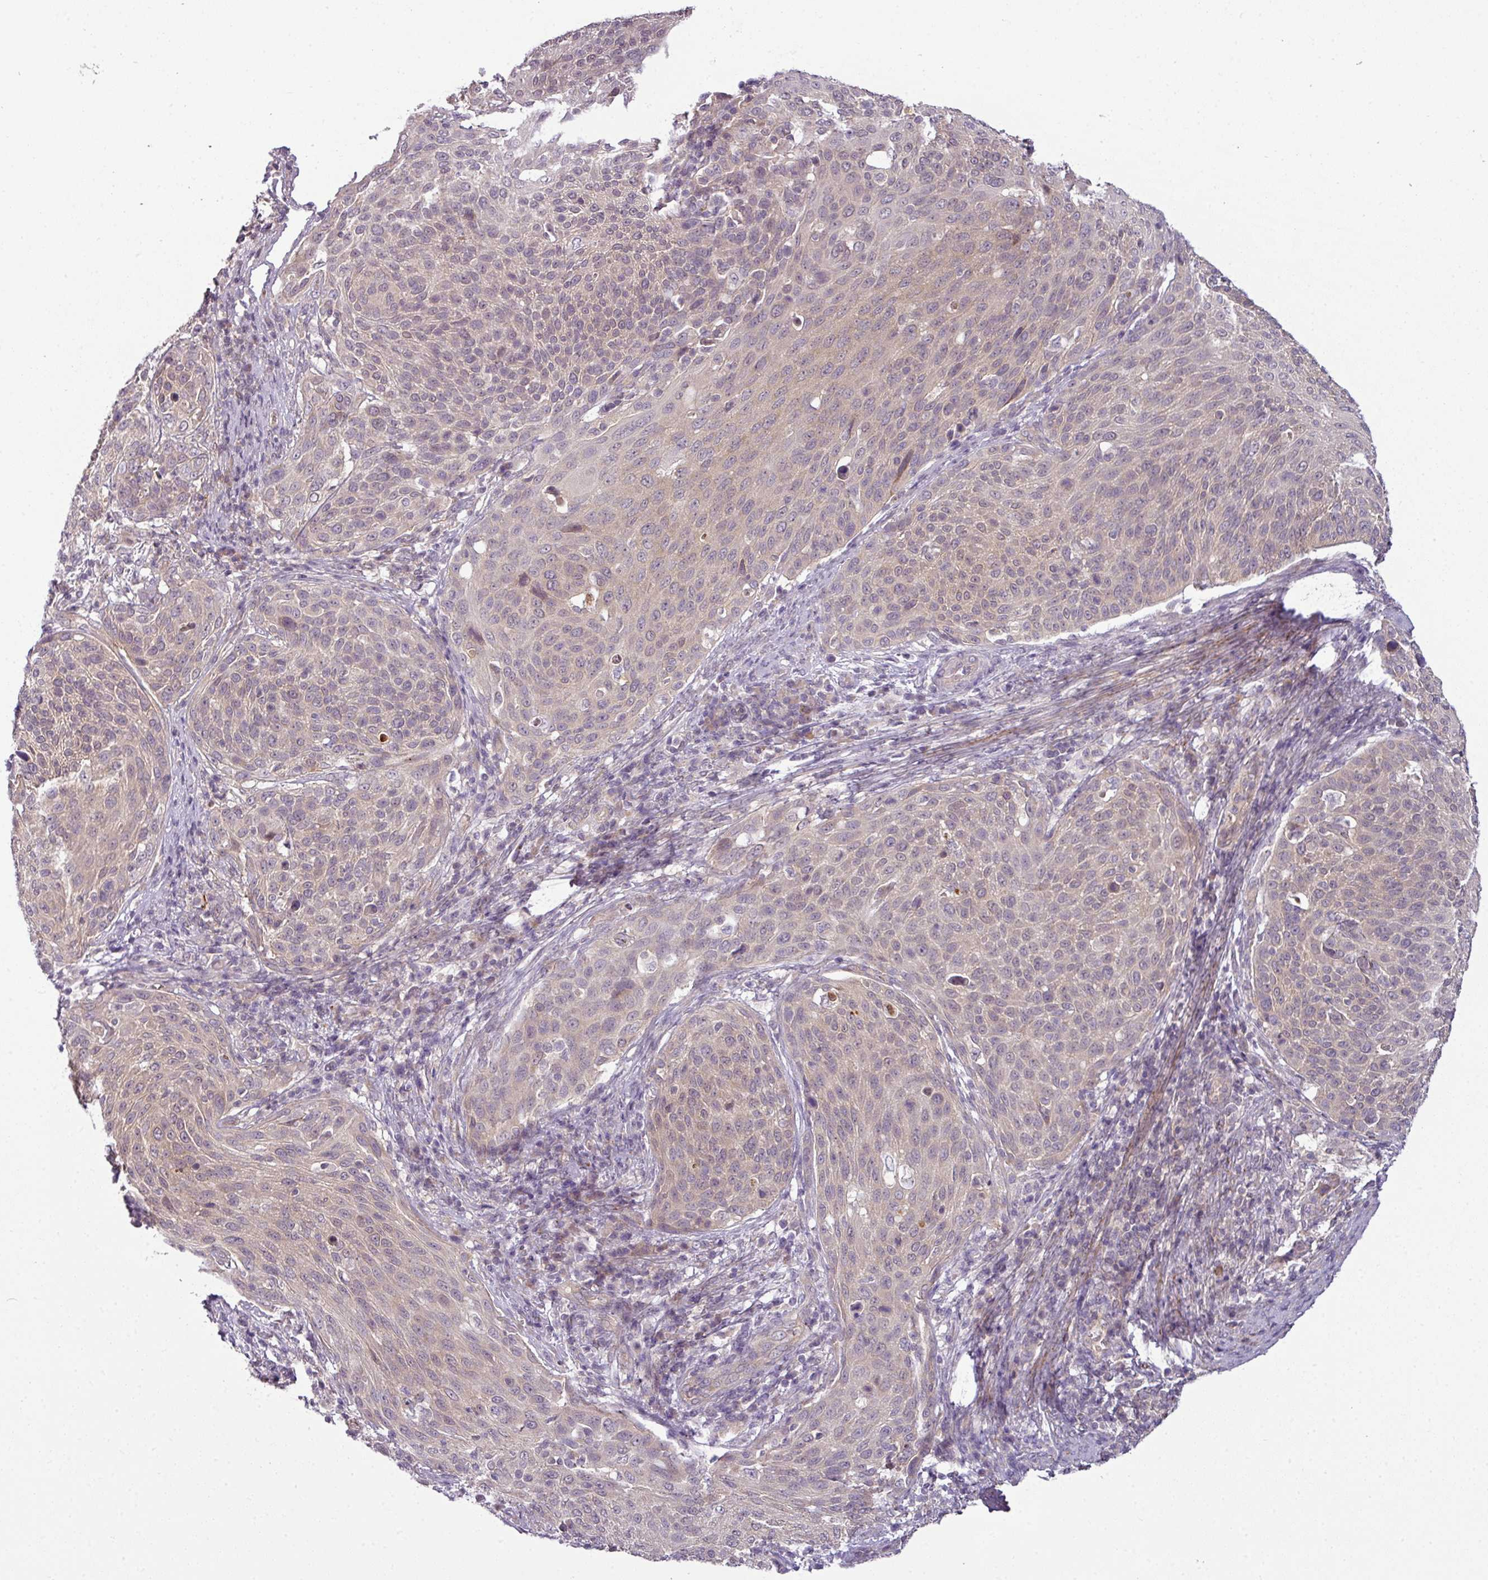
{"staining": {"intensity": "weak", "quantity": "25%-75%", "location": "cytoplasmic/membranous"}, "tissue": "cervical cancer", "cell_type": "Tumor cells", "image_type": "cancer", "snomed": [{"axis": "morphology", "description": "Squamous cell carcinoma, NOS"}, {"axis": "topography", "description": "Cervix"}], "caption": "Squamous cell carcinoma (cervical) stained with a protein marker demonstrates weak staining in tumor cells.", "gene": "DERPC", "patient": {"sex": "female", "age": 31}}